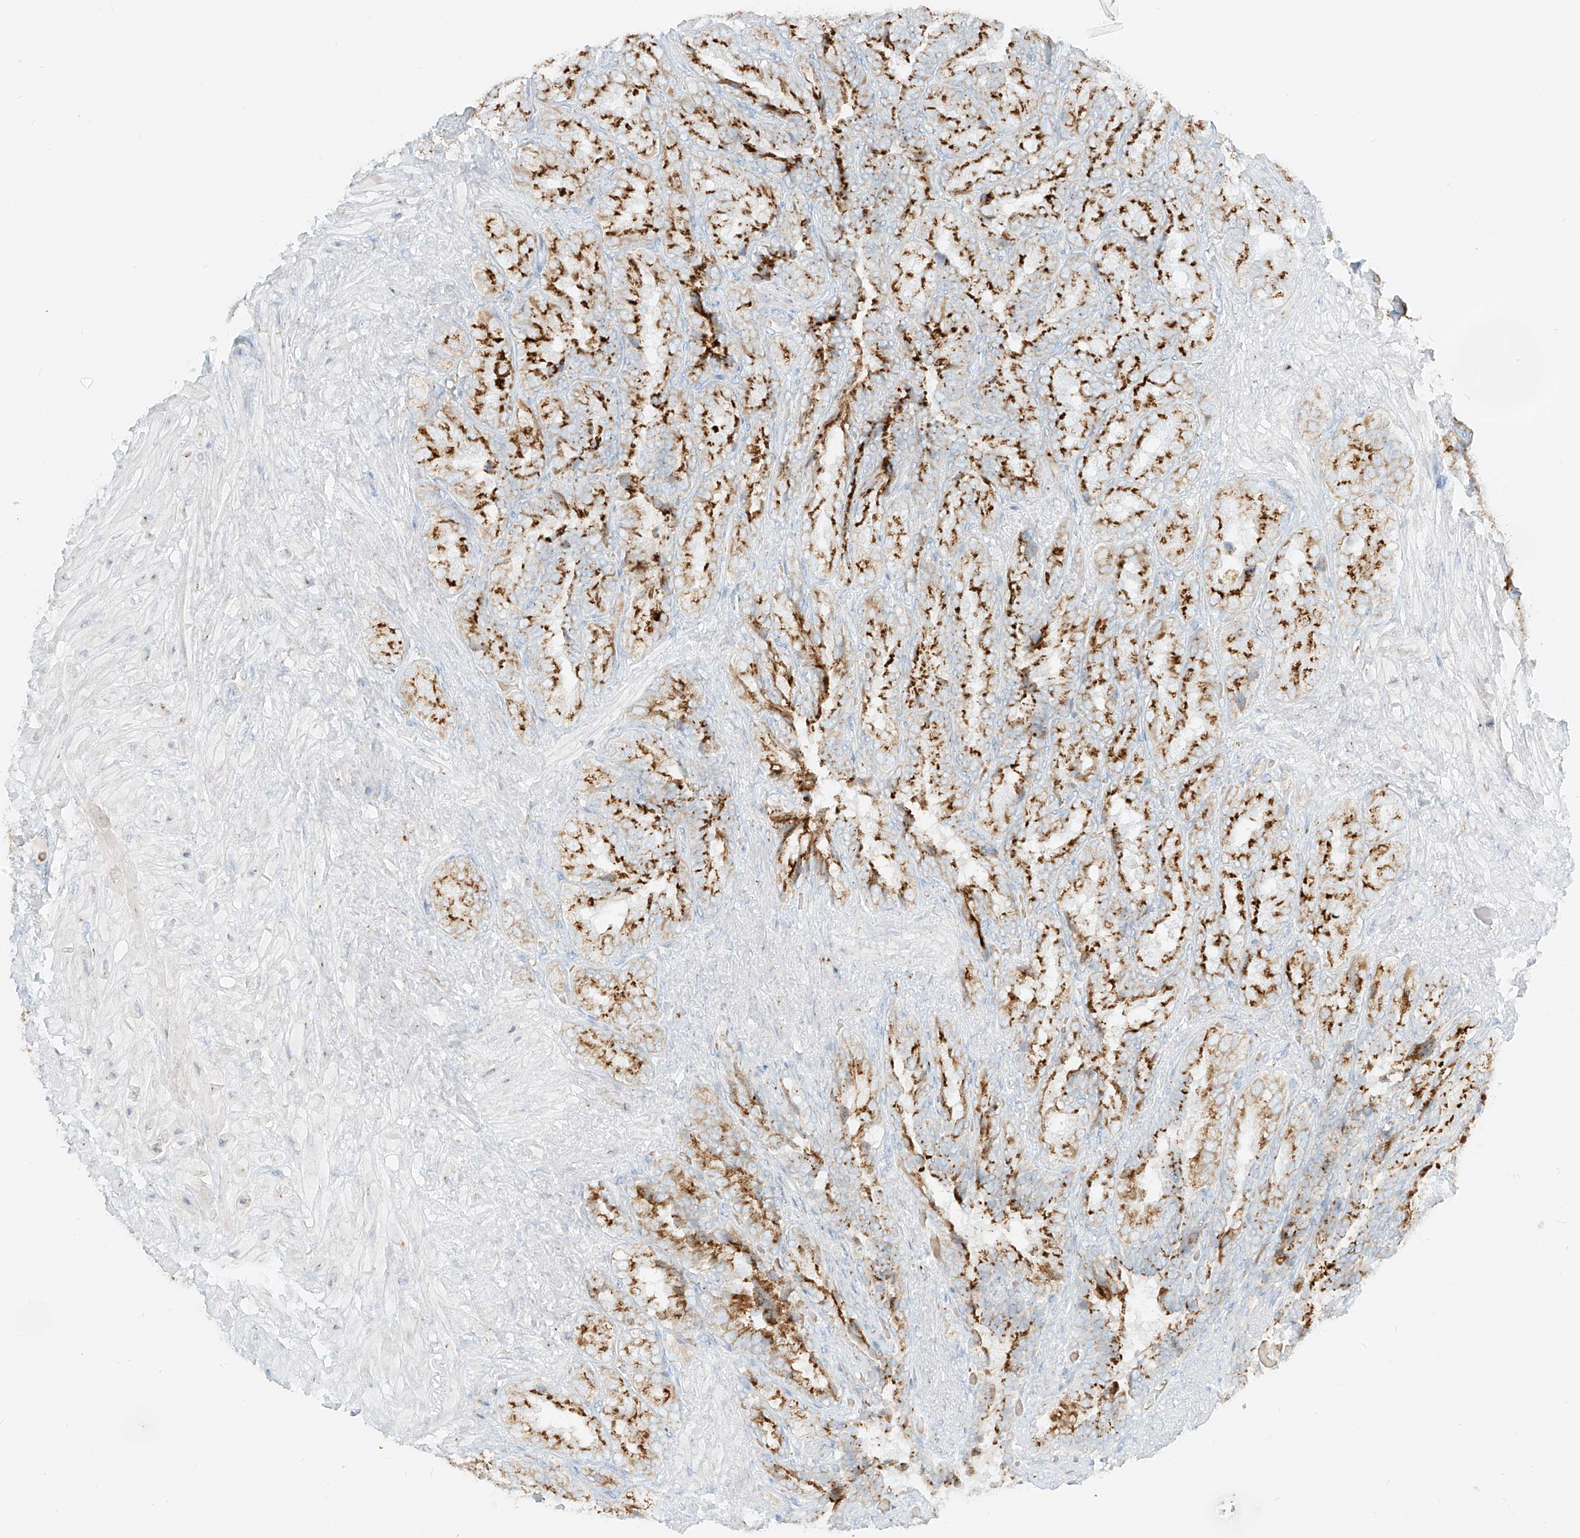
{"staining": {"intensity": "moderate", "quantity": ">75%", "location": "cytoplasmic/membranous"}, "tissue": "seminal vesicle", "cell_type": "Glandular cells", "image_type": "normal", "snomed": [{"axis": "morphology", "description": "Normal tissue, NOS"}, {"axis": "topography", "description": "Seminal veicle"}, {"axis": "topography", "description": "Peripheral nerve tissue"}], "caption": "An immunohistochemistry (IHC) photomicrograph of normal tissue is shown. Protein staining in brown labels moderate cytoplasmic/membranous positivity in seminal vesicle within glandular cells. (DAB (3,3'-diaminobenzidine) IHC, brown staining for protein, blue staining for nuclei).", "gene": "TMEM87B", "patient": {"sex": "male", "age": 63}}